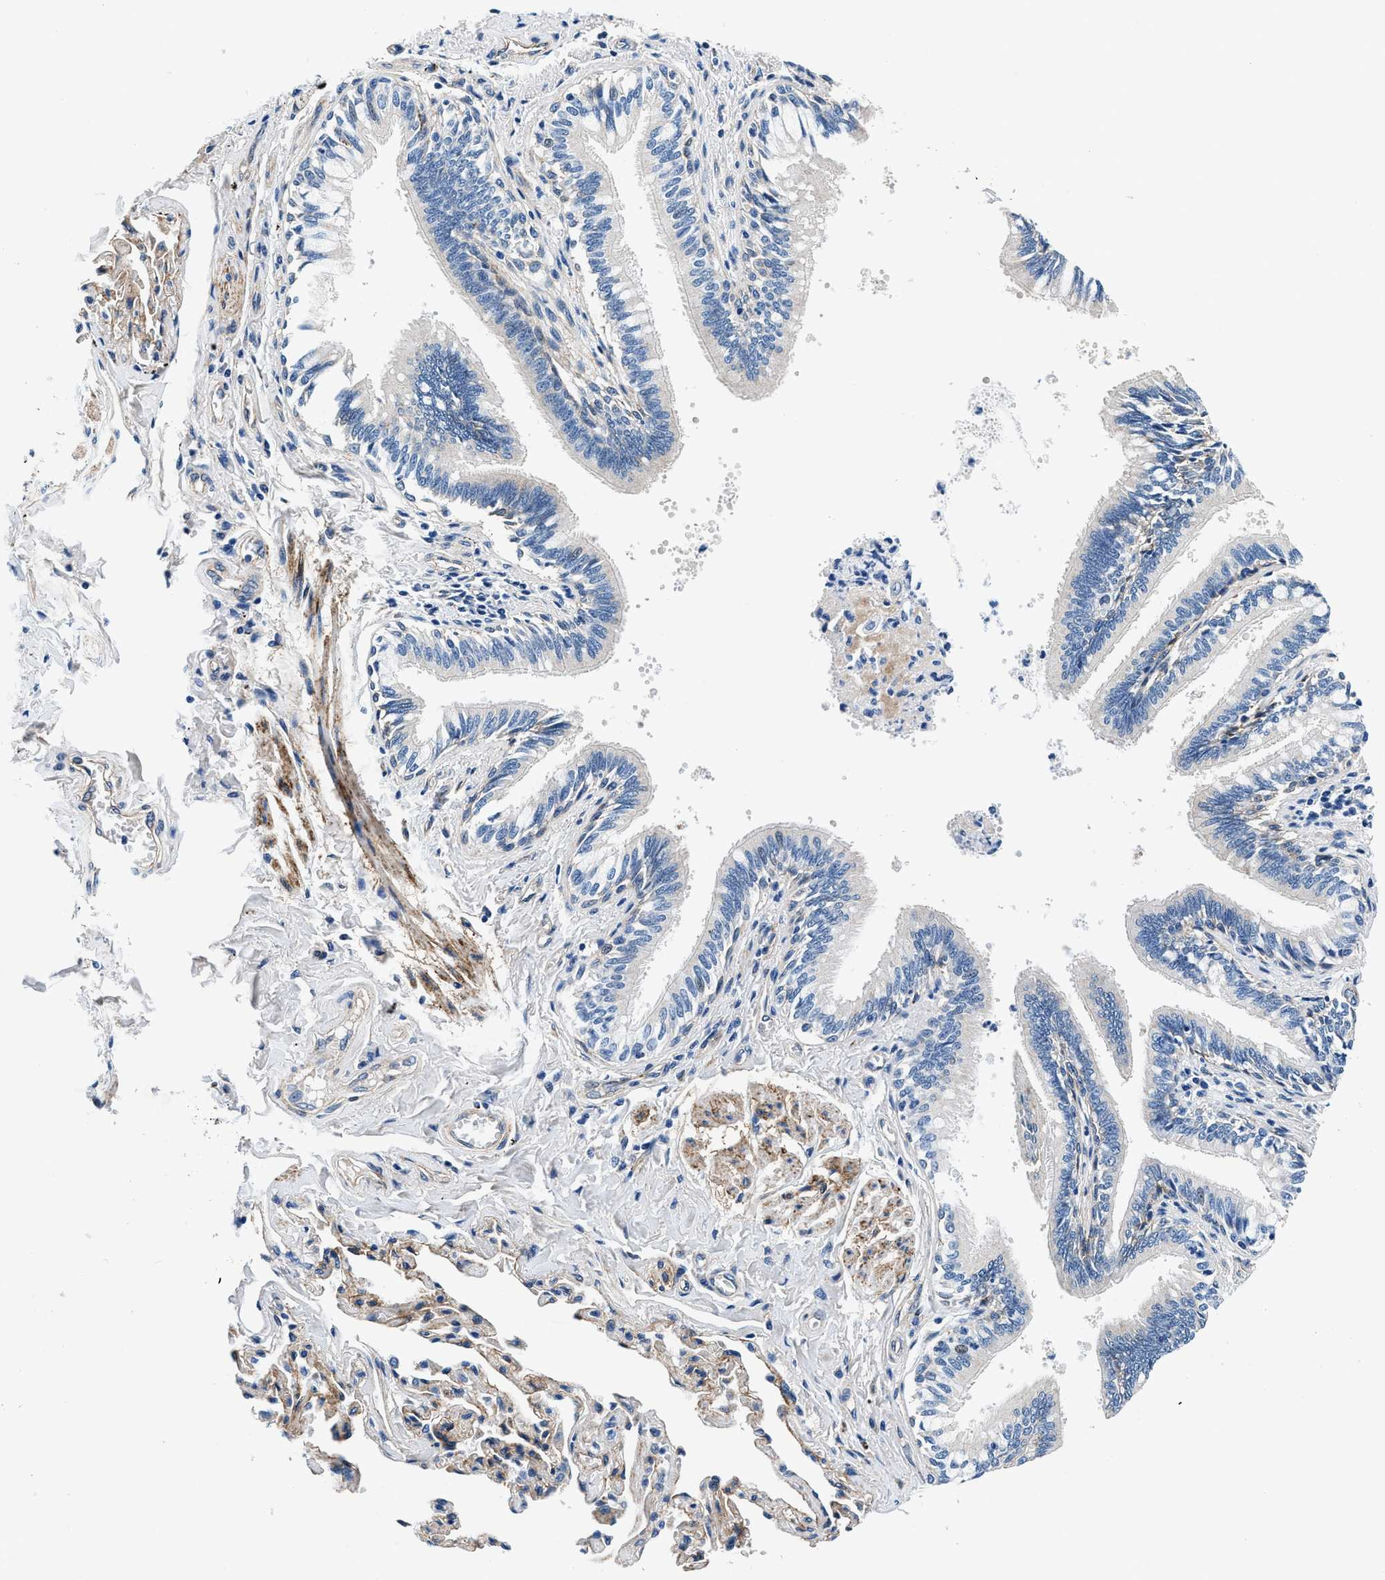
{"staining": {"intensity": "moderate", "quantity": "25%-75%", "location": "cytoplasmic/membranous"}, "tissue": "bronchus", "cell_type": "Respiratory epithelial cells", "image_type": "normal", "snomed": [{"axis": "morphology", "description": "Normal tissue, NOS"}, {"axis": "topography", "description": "Lung"}], "caption": "DAB immunohistochemical staining of normal human bronchus reveals moderate cytoplasmic/membranous protein staining in about 25%-75% of respiratory epithelial cells.", "gene": "DAG1", "patient": {"sex": "male", "age": 64}}